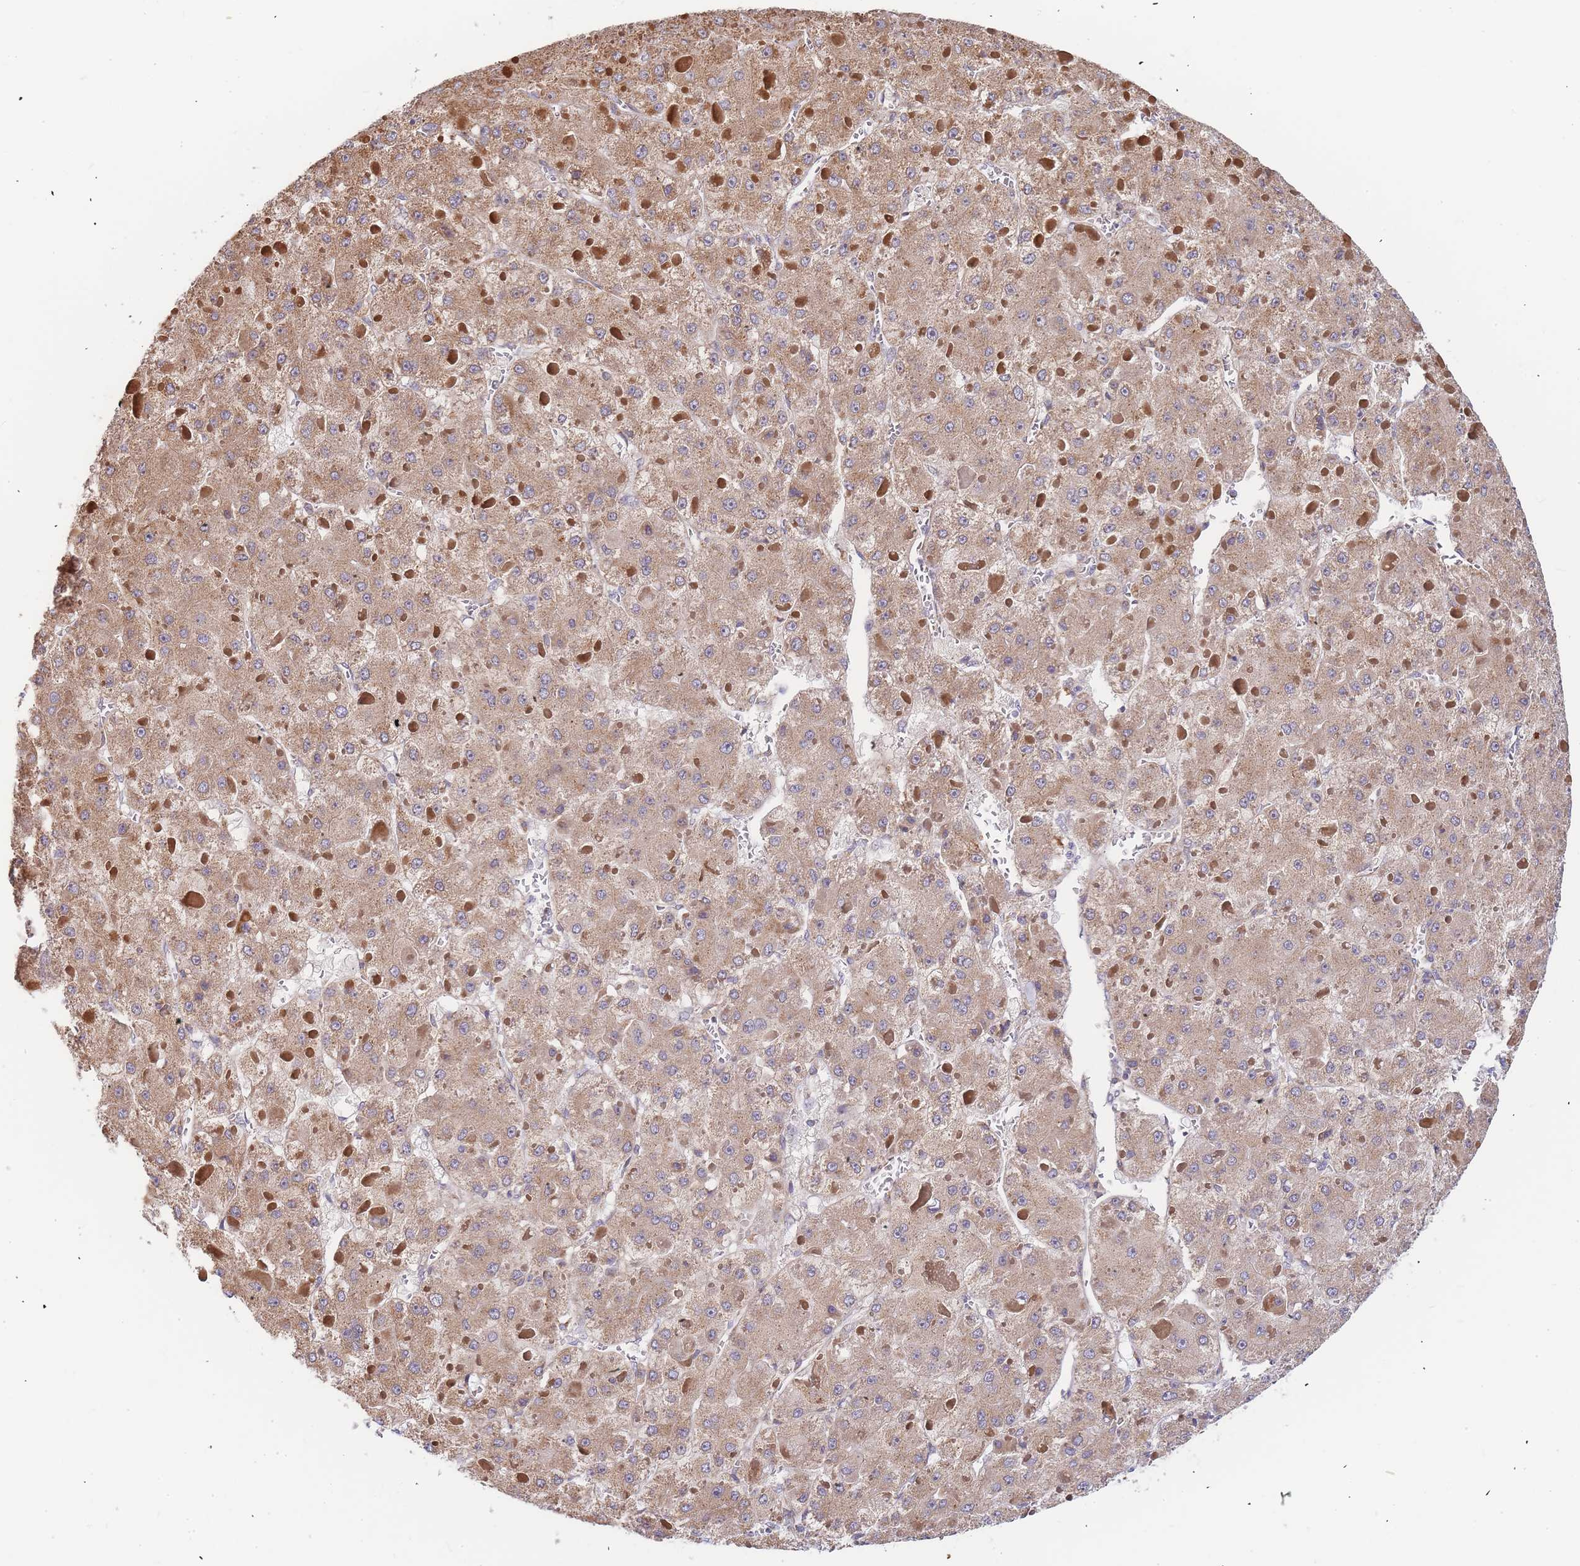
{"staining": {"intensity": "moderate", "quantity": ">75%", "location": "cytoplasmic/membranous"}, "tissue": "liver cancer", "cell_type": "Tumor cells", "image_type": "cancer", "snomed": [{"axis": "morphology", "description": "Carcinoma, Hepatocellular, NOS"}, {"axis": "topography", "description": "Liver"}], "caption": "Moderate cytoplasmic/membranous staining for a protein is identified in about >75% of tumor cells of liver hepatocellular carcinoma using immunohistochemistry.", "gene": "ADCY9", "patient": {"sex": "female", "age": 73}}